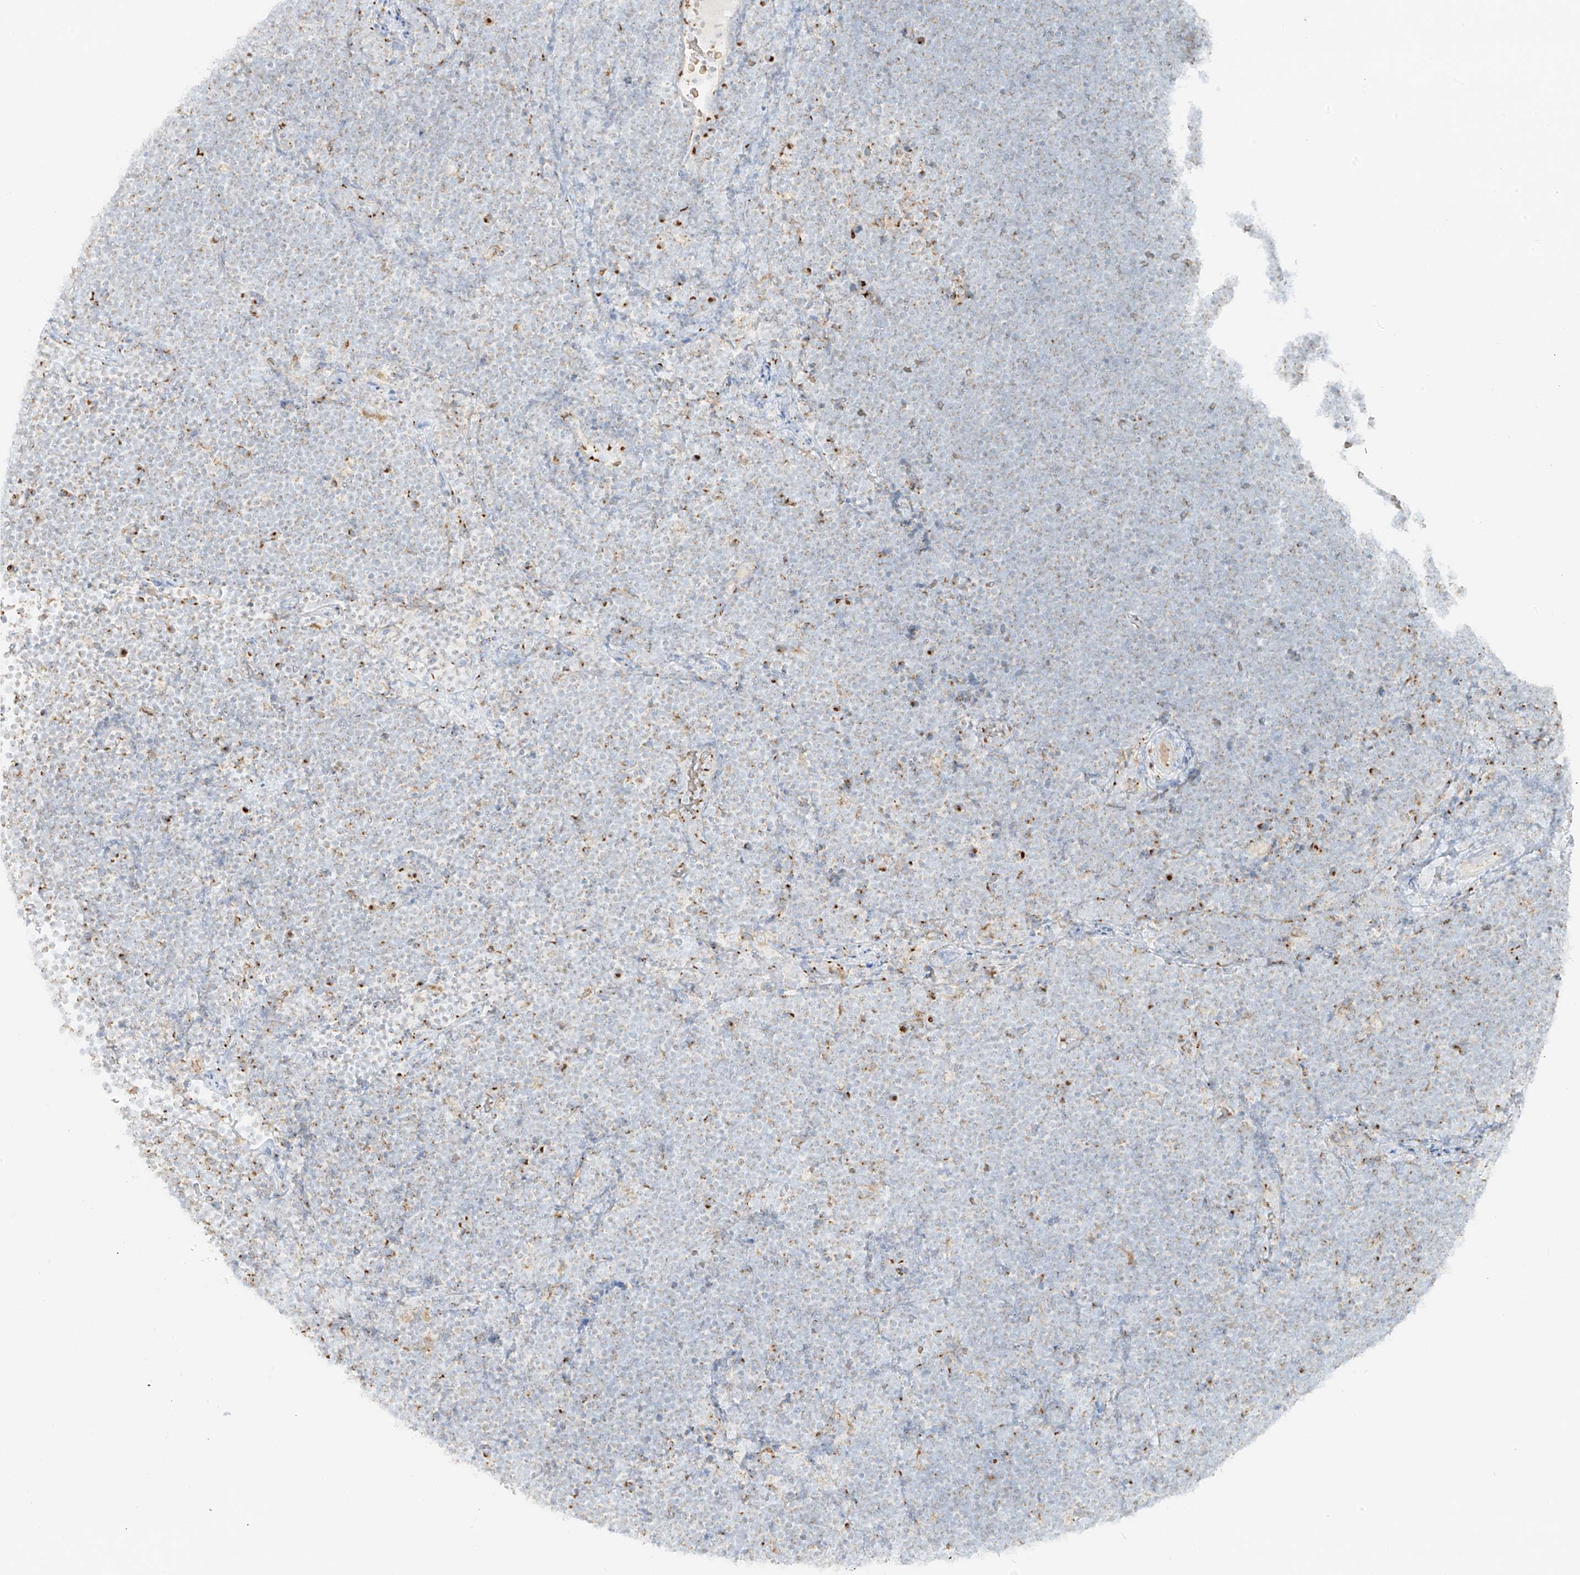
{"staining": {"intensity": "moderate", "quantity": "<25%", "location": "cytoplasmic/membranous"}, "tissue": "lymphoma", "cell_type": "Tumor cells", "image_type": "cancer", "snomed": [{"axis": "morphology", "description": "Malignant lymphoma, non-Hodgkin's type, High grade"}, {"axis": "topography", "description": "Lymph node"}], "caption": "The histopathology image shows immunohistochemical staining of high-grade malignant lymphoma, non-Hodgkin's type. There is moderate cytoplasmic/membranous expression is seen in about <25% of tumor cells. The staining was performed using DAB (3,3'-diaminobenzidine) to visualize the protein expression in brown, while the nuclei were stained in blue with hematoxylin (Magnification: 20x).", "gene": "TMEM87B", "patient": {"sex": "male", "age": 13}}